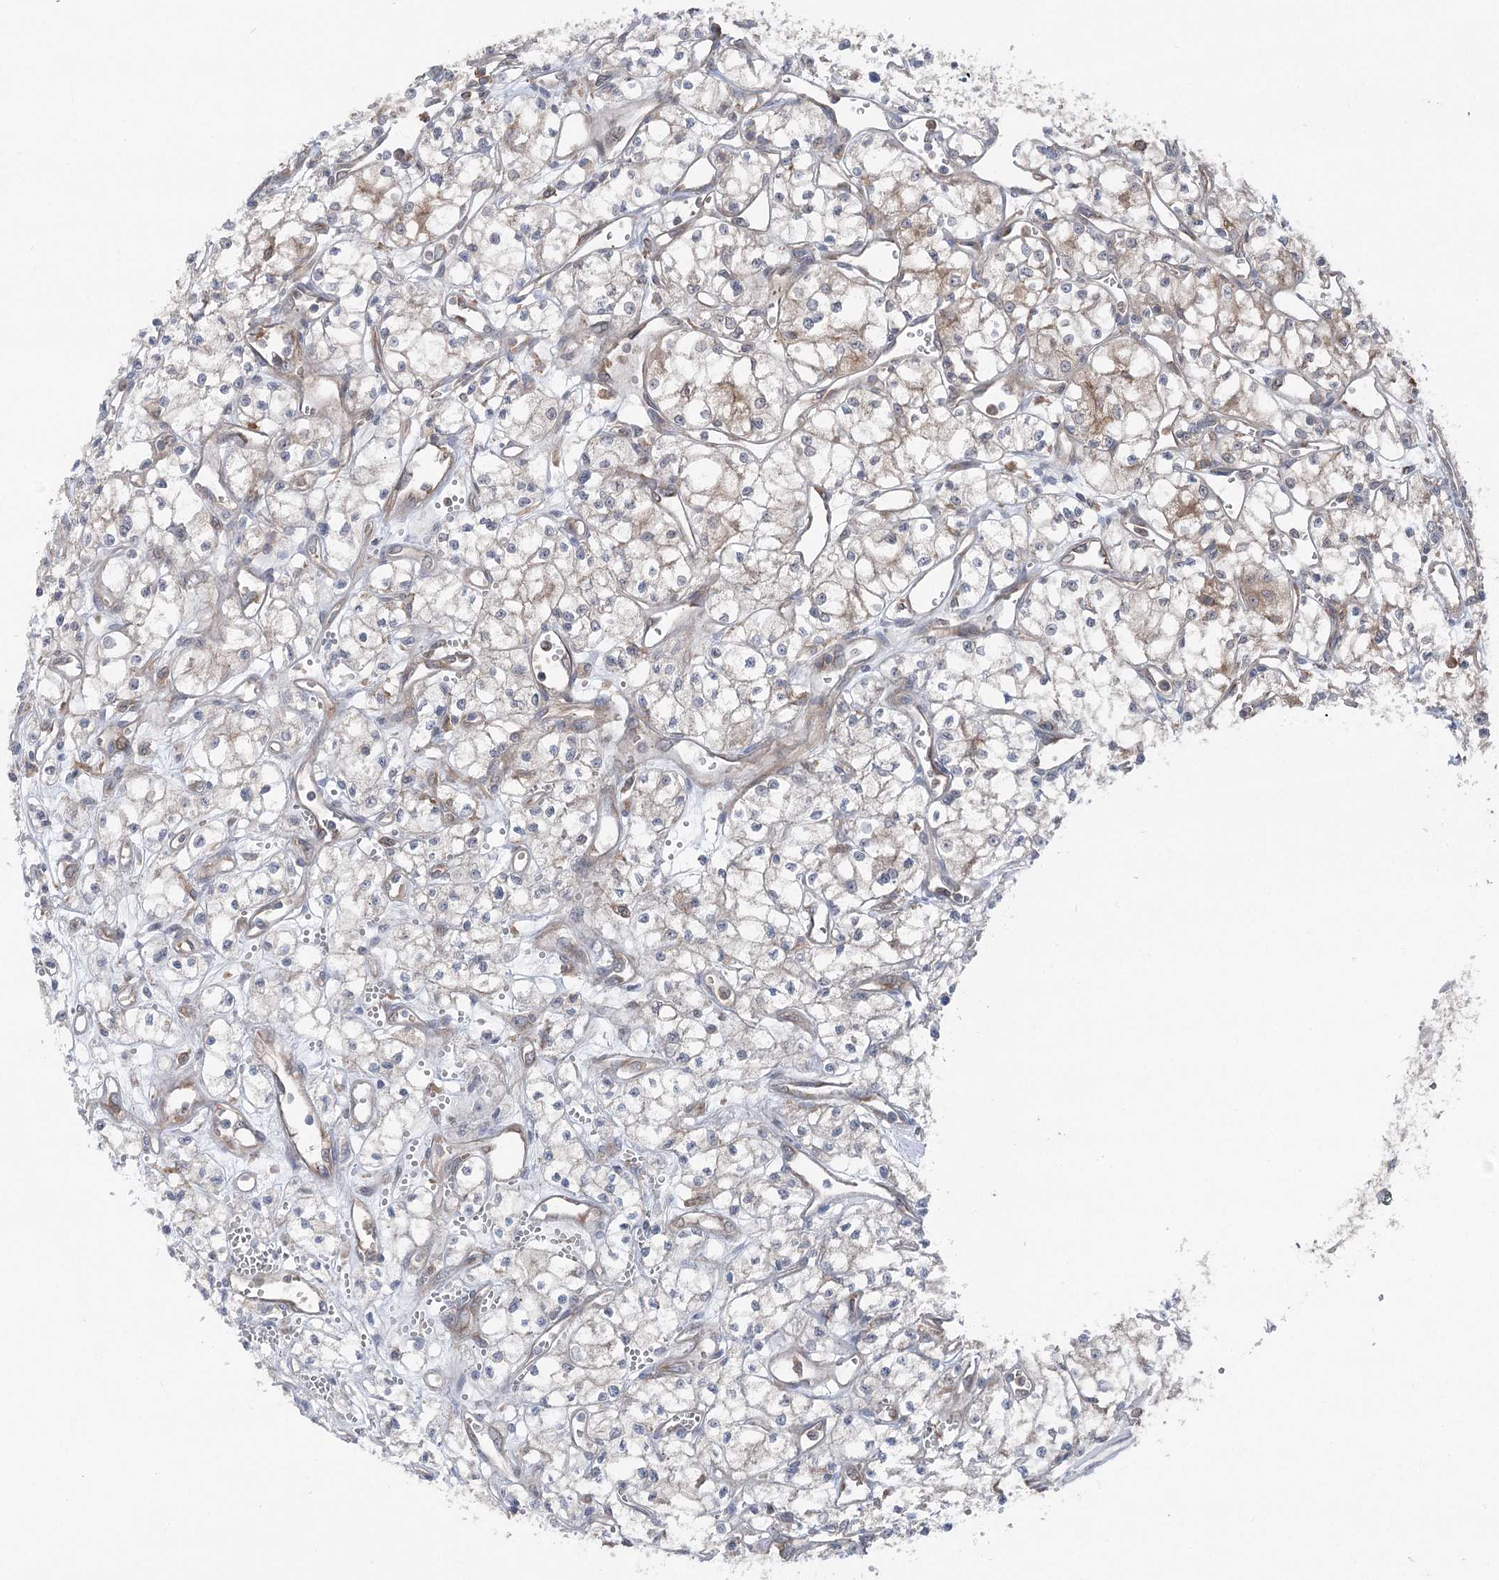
{"staining": {"intensity": "negative", "quantity": "none", "location": "none"}, "tissue": "renal cancer", "cell_type": "Tumor cells", "image_type": "cancer", "snomed": [{"axis": "morphology", "description": "Adenocarcinoma, NOS"}, {"axis": "topography", "description": "Kidney"}], "caption": "Immunohistochemistry (IHC) photomicrograph of neoplastic tissue: human renal adenocarcinoma stained with DAB displays no significant protein positivity in tumor cells.", "gene": "PPP1R21", "patient": {"sex": "male", "age": 59}}